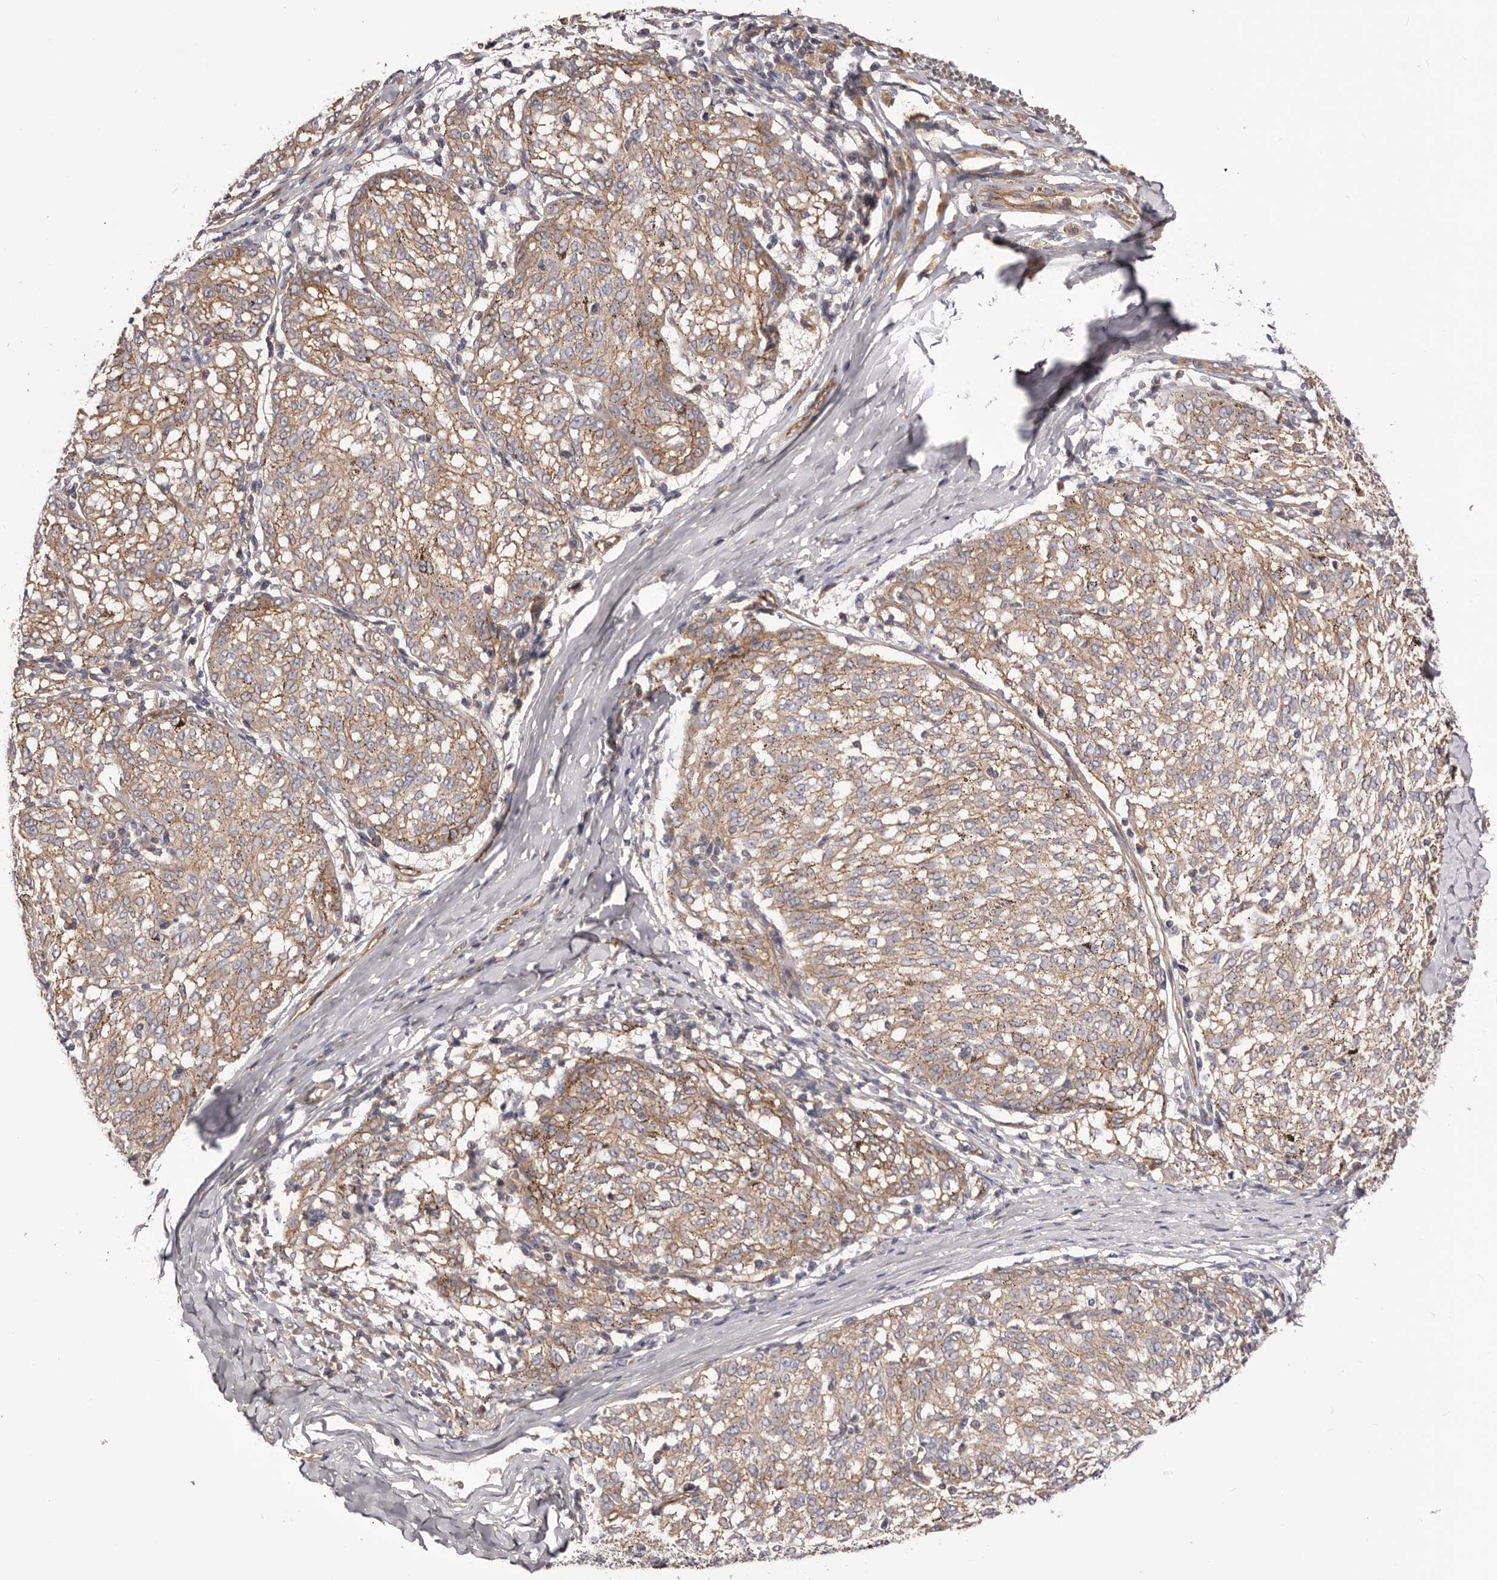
{"staining": {"intensity": "weak", "quantity": ">75%", "location": "cytoplasmic/membranous"}, "tissue": "melanoma", "cell_type": "Tumor cells", "image_type": "cancer", "snomed": [{"axis": "morphology", "description": "Malignant melanoma, NOS"}, {"axis": "topography", "description": "Skin"}], "caption": "Melanoma stained with DAB (3,3'-diaminobenzidine) immunohistochemistry (IHC) displays low levels of weak cytoplasmic/membranous expression in about >75% of tumor cells. (Brightfield microscopy of DAB IHC at high magnification).", "gene": "DMRT2", "patient": {"sex": "female", "age": 72}}